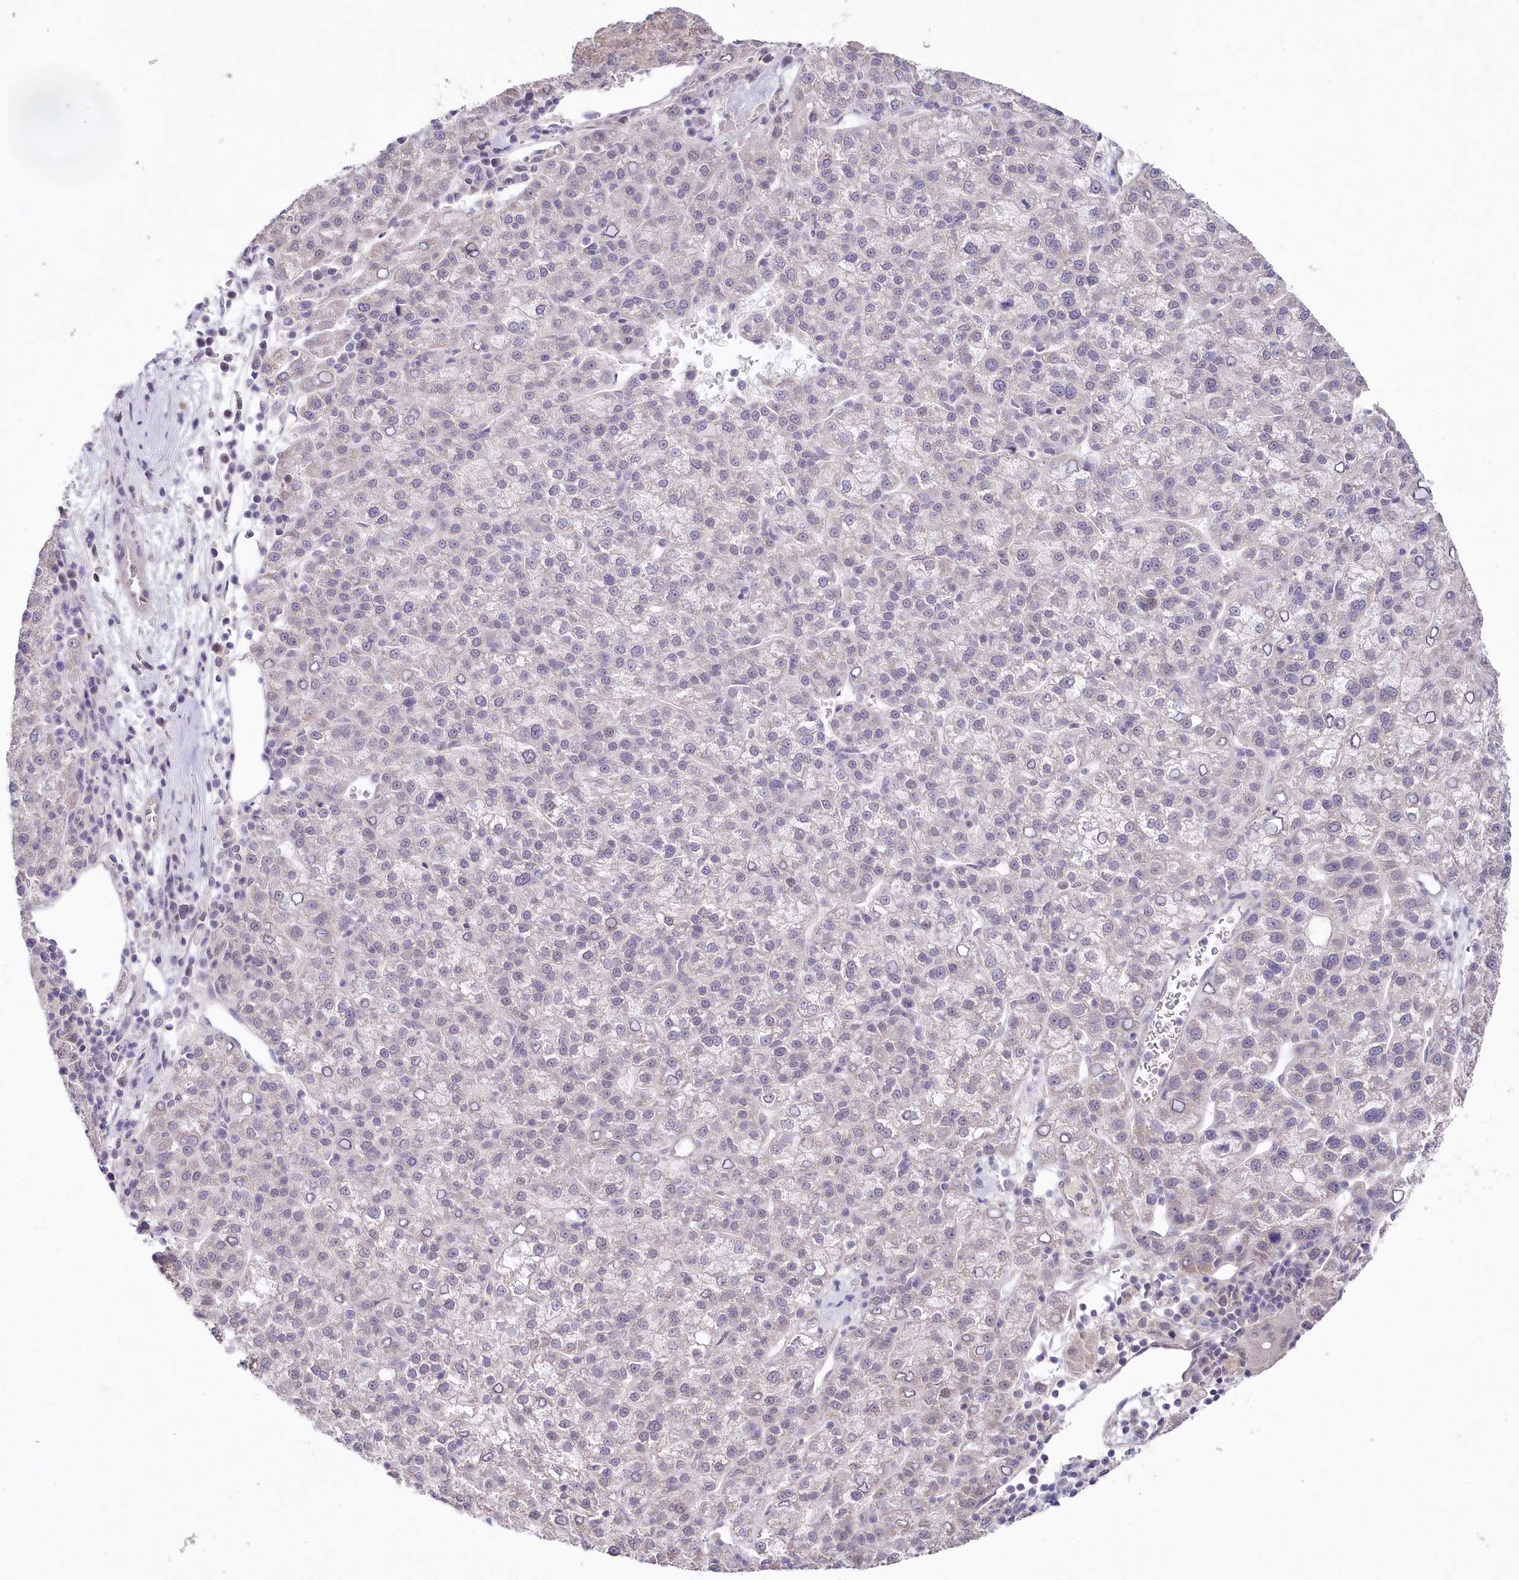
{"staining": {"intensity": "negative", "quantity": "none", "location": "none"}, "tissue": "liver cancer", "cell_type": "Tumor cells", "image_type": "cancer", "snomed": [{"axis": "morphology", "description": "Carcinoma, Hepatocellular, NOS"}, {"axis": "topography", "description": "Liver"}], "caption": "Immunohistochemistry (IHC) of human hepatocellular carcinoma (liver) displays no staining in tumor cells. The staining was performed using DAB (3,3'-diaminobenzidine) to visualize the protein expression in brown, while the nuclei were stained in blue with hematoxylin (Magnification: 20x).", "gene": "AMTN", "patient": {"sex": "female", "age": 58}}